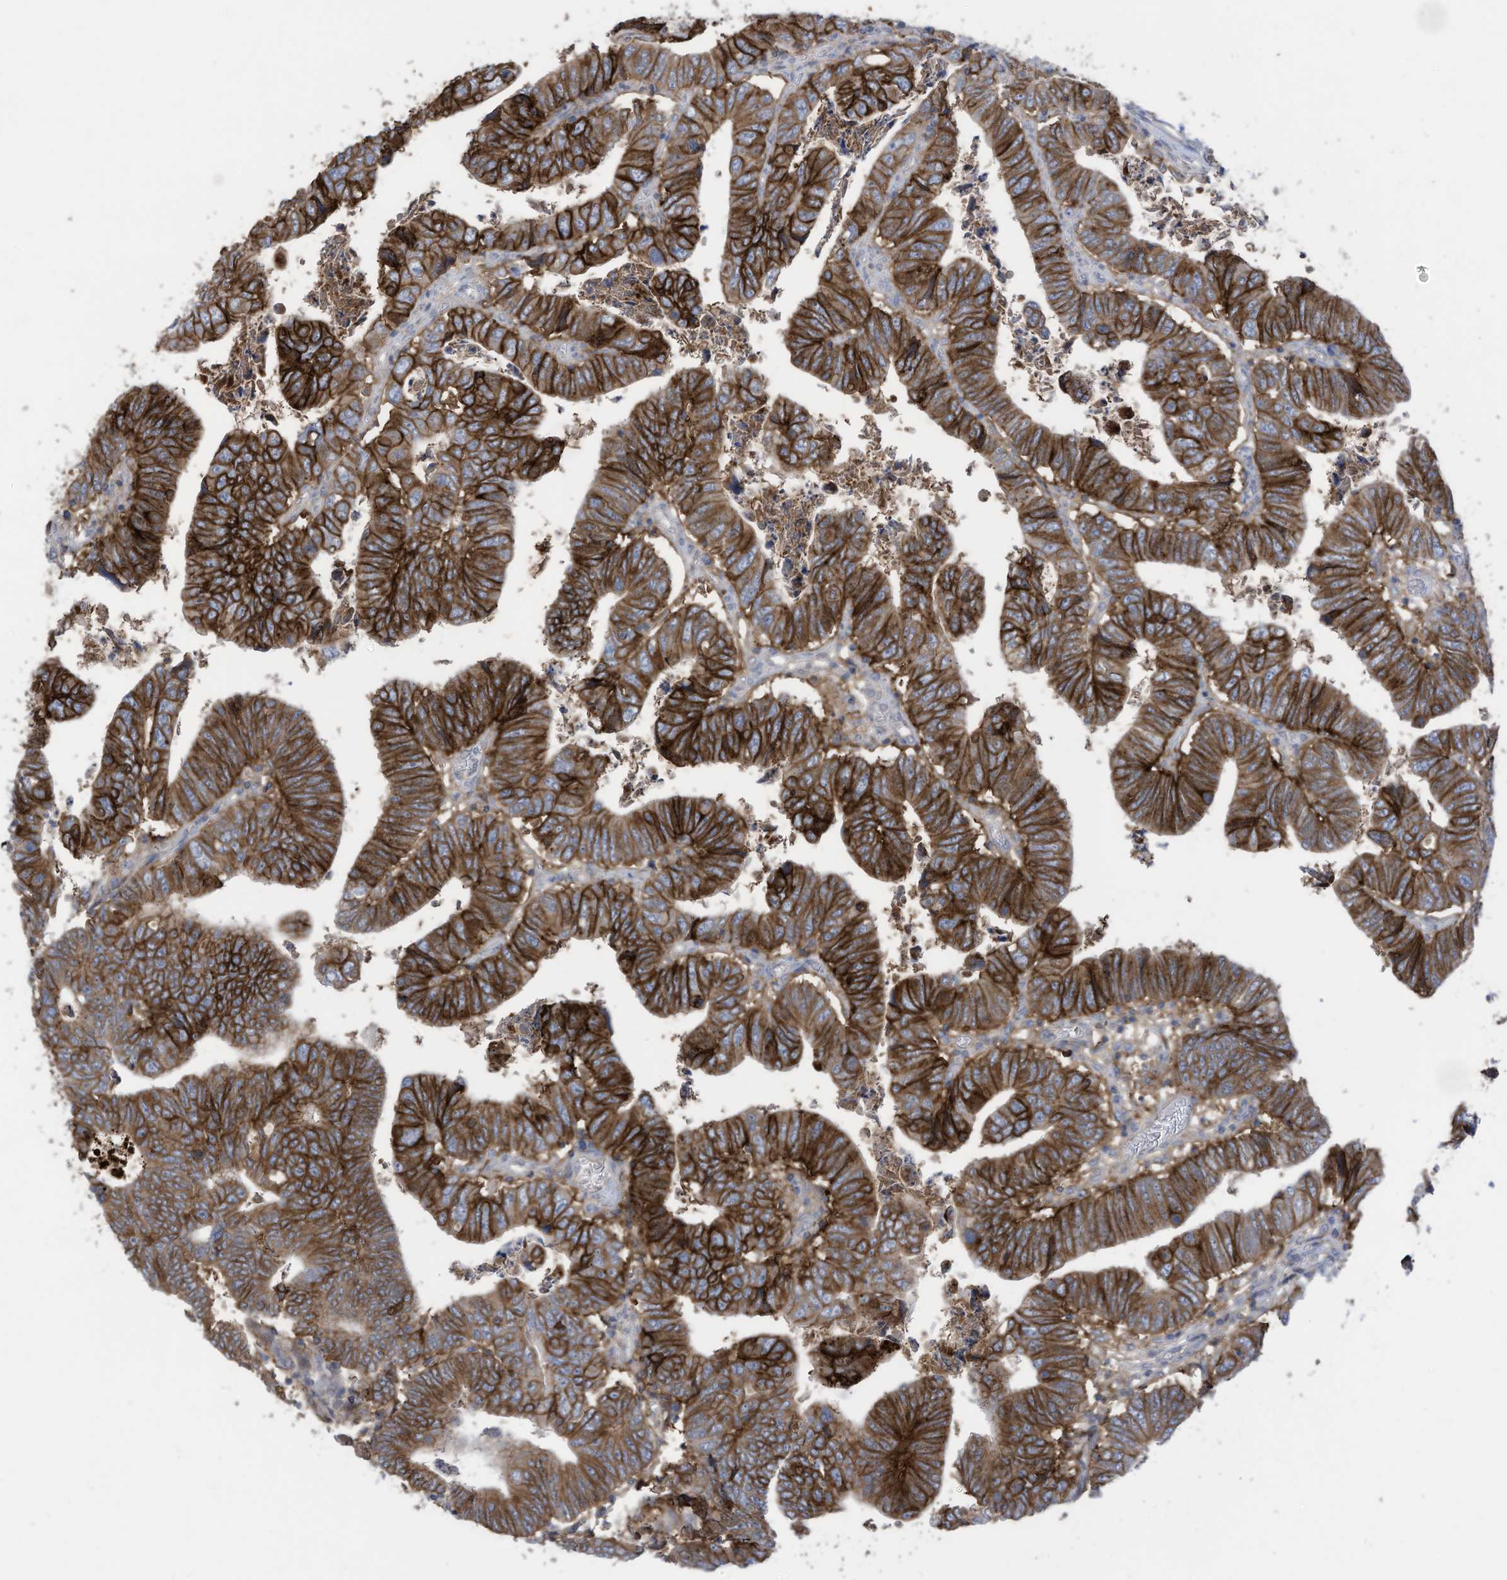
{"staining": {"intensity": "strong", "quantity": ">75%", "location": "cytoplasmic/membranous"}, "tissue": "colorectal cancer", "cell_type": "Tumor cells", "image_type": "cancer", "snomed": [{"axis": "morphology", "description": "Normal tissue, NOS"}, {"axis": "morphology", "description": "Adenocarcinoma, NOS"}, {"axis": "topography", "description": "Rectum"}], "caption": "Protein staining of colorectal cancer tissue shows strong cytoplasmic/membranous positivity in approximately >75% of tumor cells.", "gene": "SLC1A5", "patient": {"sex": "female", "age": 65}}